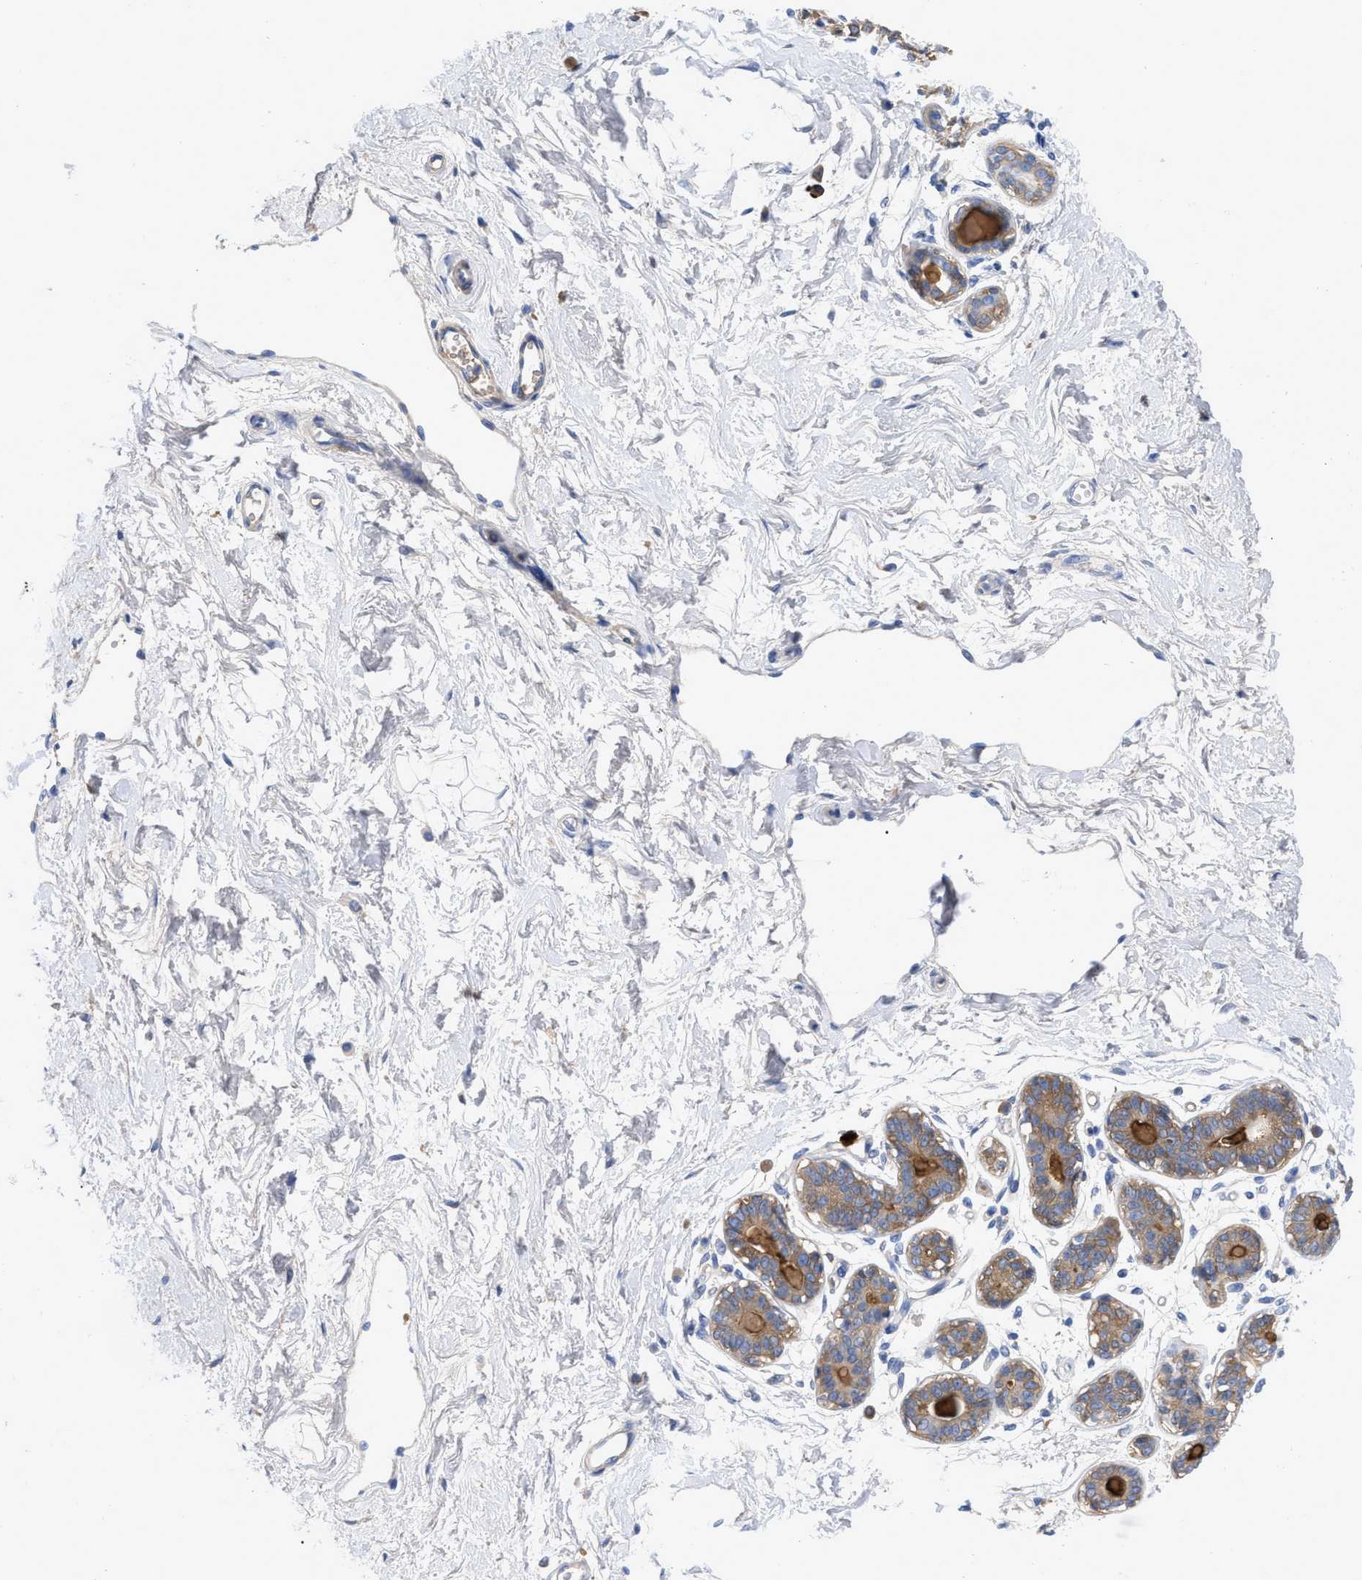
{"staining": {"intensity": "negative", "quantity": "none", "location": "none"}, "tissue": "breast", "cell_type": "Adipocytes", "image_type": "normal", "snomed": [{"axis": "morphology", "description": "Normal tissue, NOS"}, {"axis": "topography", "description": "Breast"}], "caption": "IHC histopathology image of benign breast stained for a protein (brown), which demonstrates no staining in adipocytes. (DAB (3,3'-diaminobenzidine) immunohistochemistry visualized using brightfield microscopy, high magnification).", "gene": "IGHV5", "patient": {"sex": "female", "age": 45}}